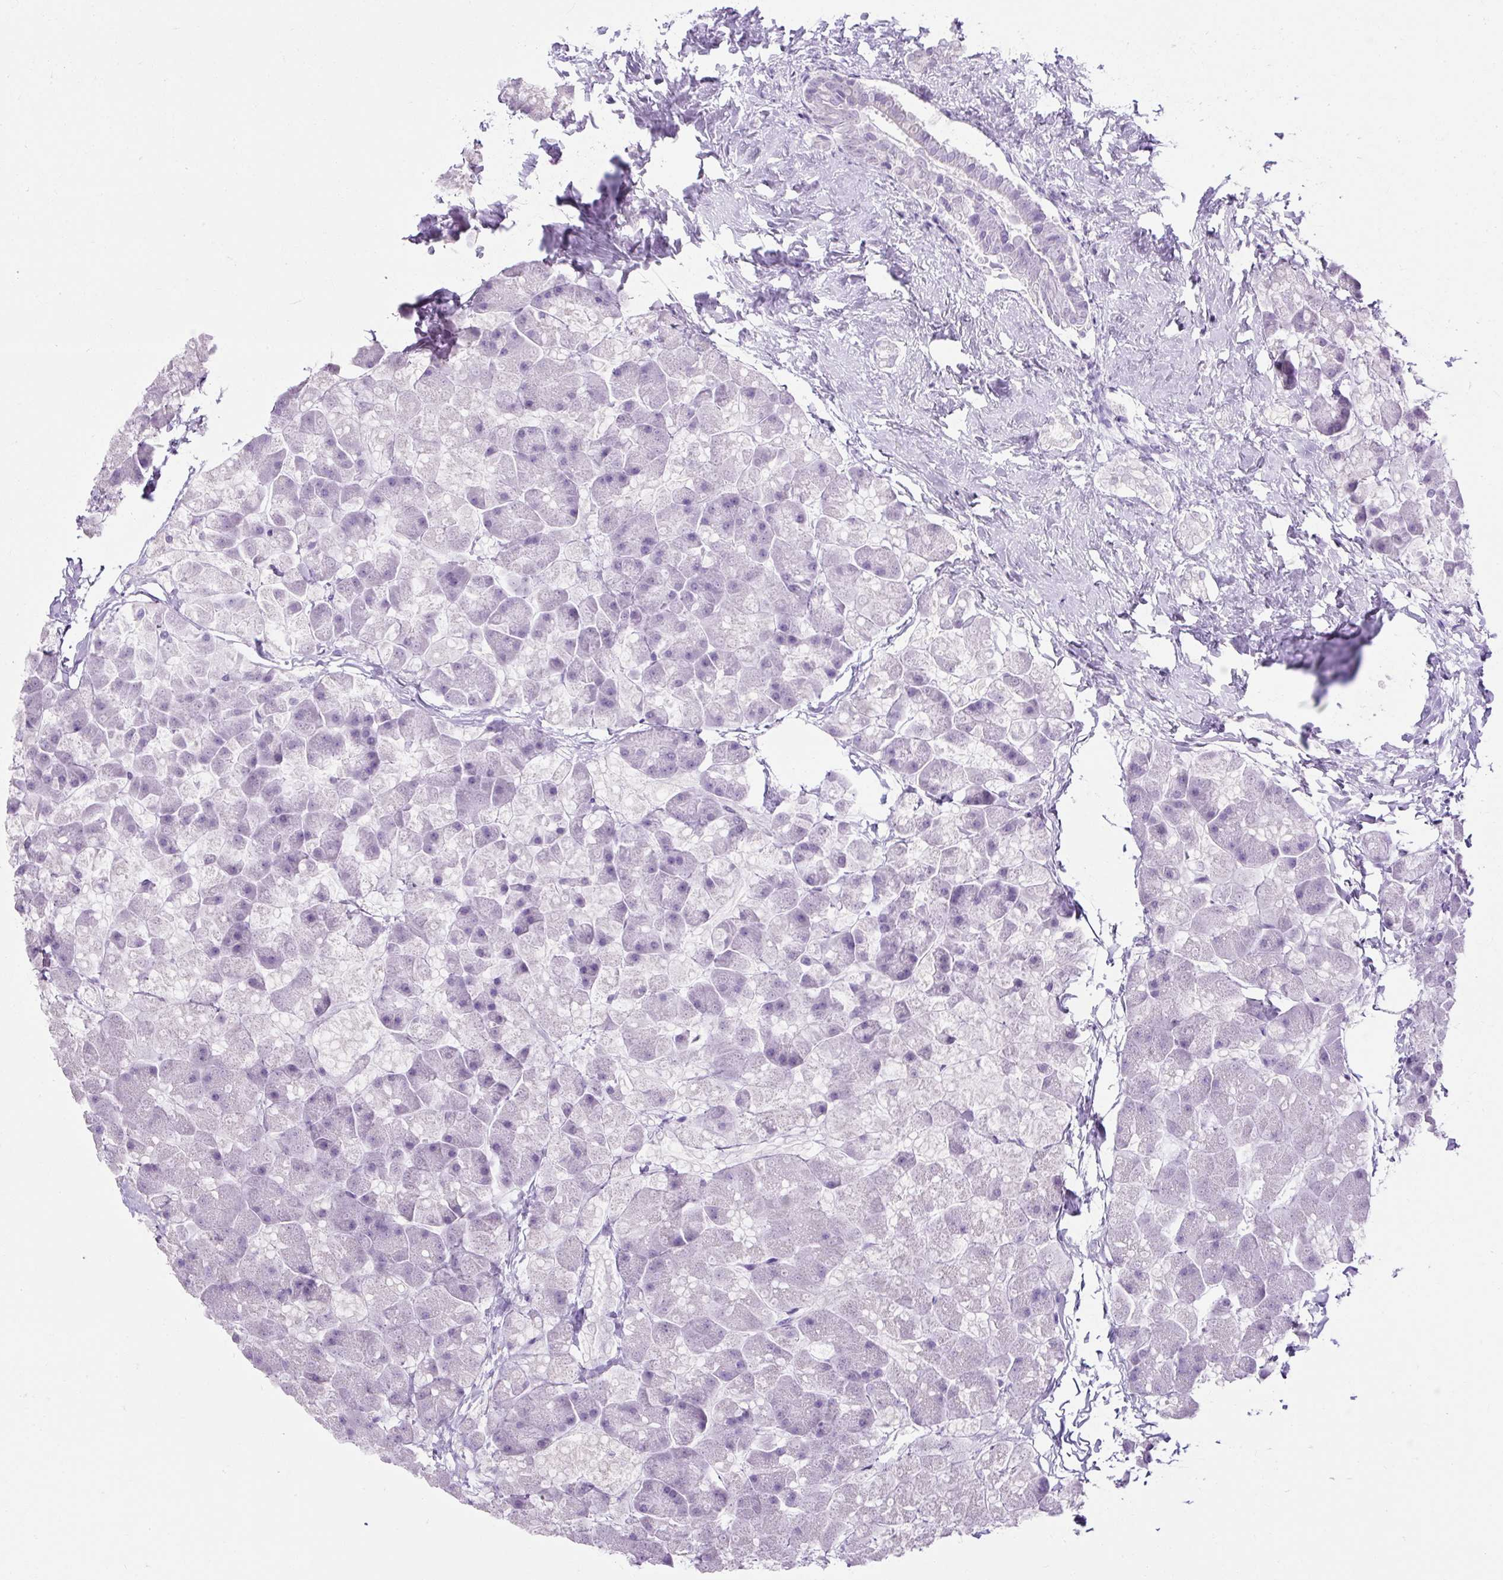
{"staining": {"intensity": "negative", "quantity": "none", "location": "none"}, "tissue": "pancreas", "cell_type": "Exocrine glandular cells", "image_type": "normal", "snomed": [{"axis": "morphology", "description": "Normal tissue, NOS"}, {"axis": "topography", "description": "Pancreas"}], "caption": "This is an immunohistochemistry photomicrograph of benign human pancreas. There is no positivity in exocrine glandular cells.", "gene": "C2CD4C", "patient": {"sex": "male", "age": 35}}